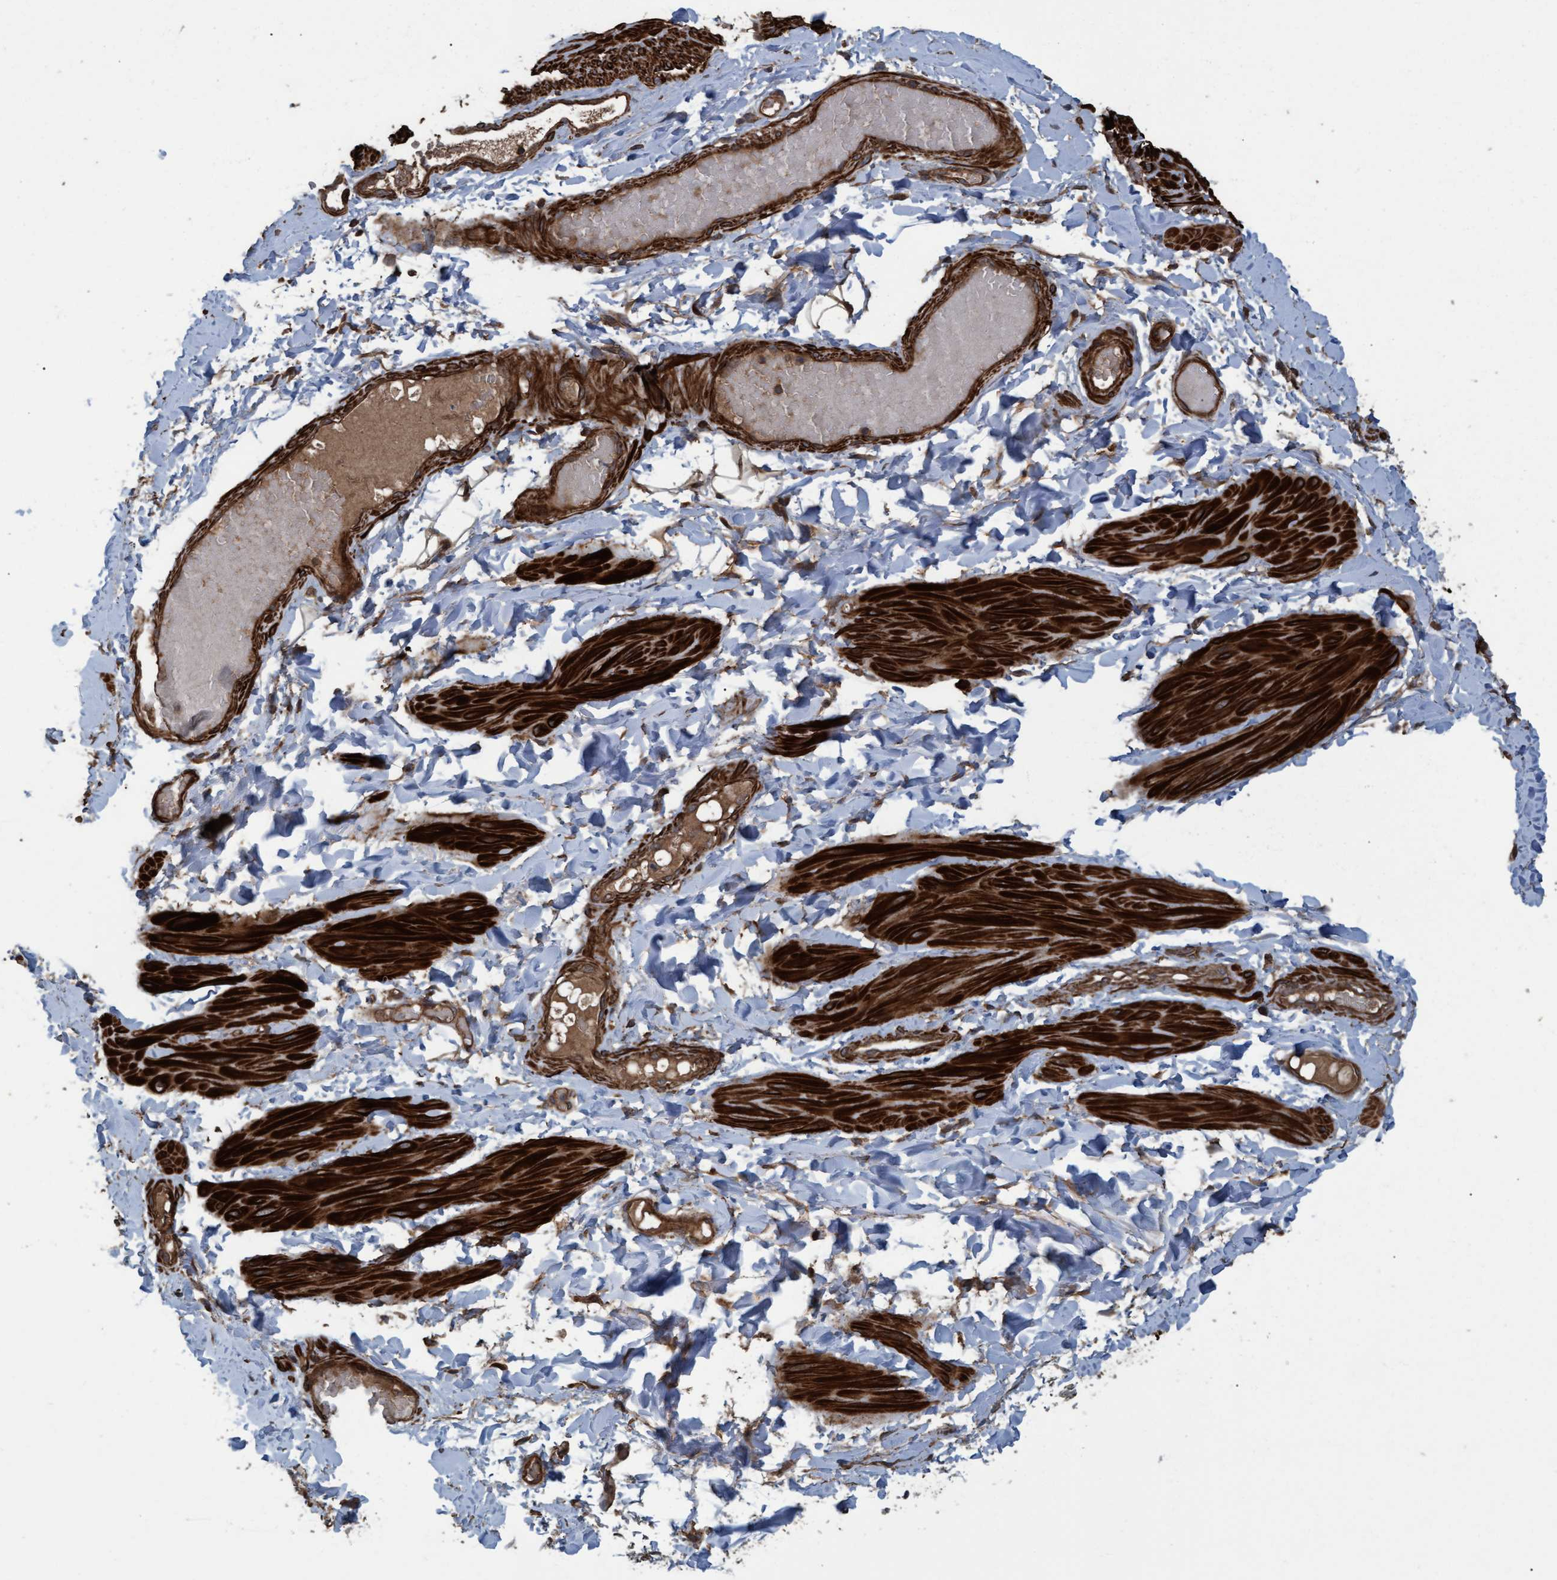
{"staining": {"intensity": "moderate", "quantity": ">75%", "location": "cytoplasmic/membranous"}, "tissue": "adipose tissue", "cell_type": "Adipocytes", "image_type": "normal", "snomed": [{"axis": "morphology", "description": "Normal tissue, NOS"}, {"axis": "topography", "description": "Adipose tissue"}, {"axis": "topography", "description": "Vascular tissue"}, {"axis": "topography", "description": "Peripheral nerve tissue"}], "caption": "Adipose tissue stained with immunohistochemistry (IHC) demonstrates moderate cytoplasmic/membranous expression in approximately >75% of adipocytes. Nuclei are stained in blue.", "gene": "GGT6", "patient": {"sex": "male", "age": 25}}